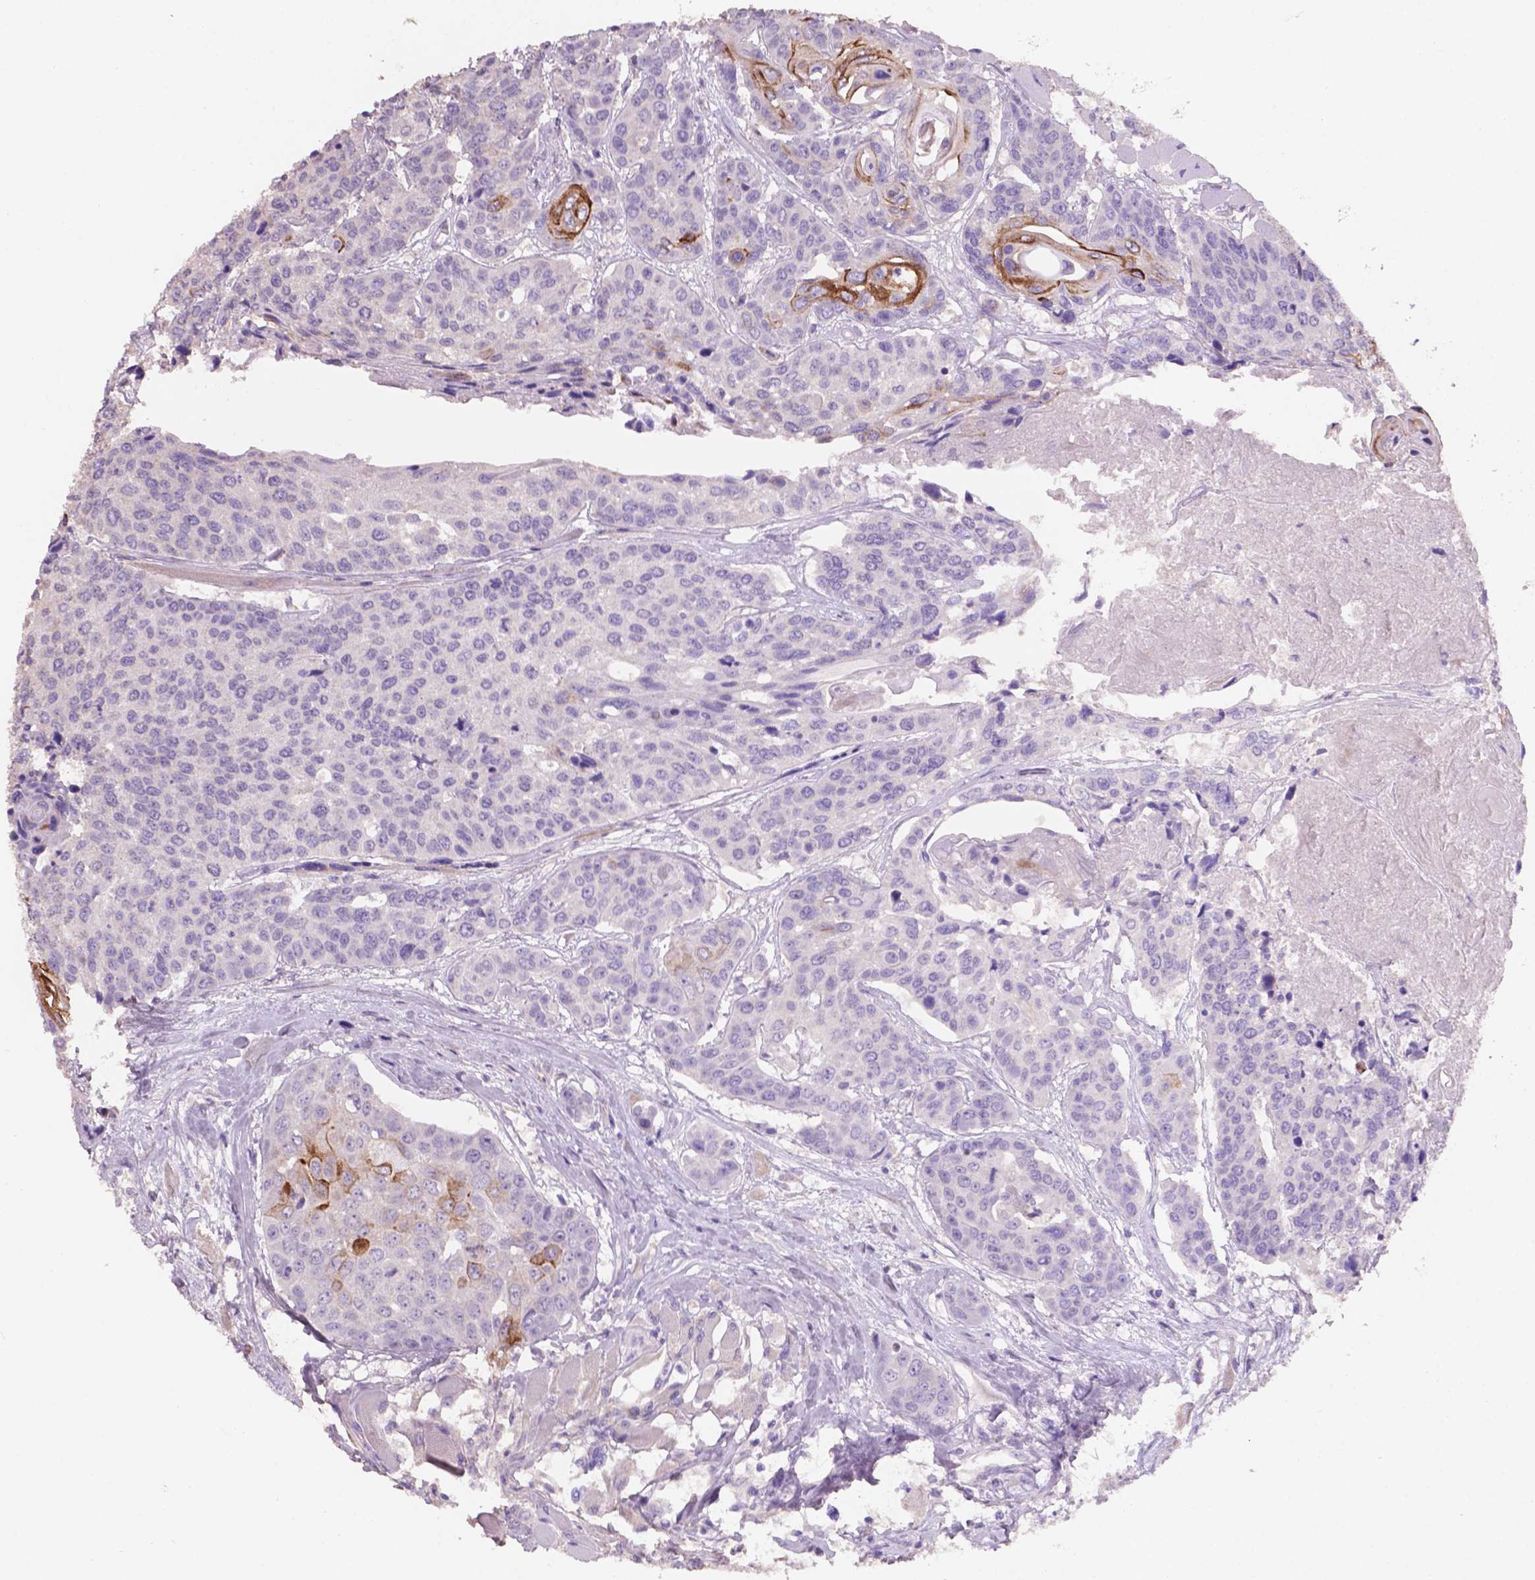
{"staining": {"intensity": "strong", "quantity": "<25%", "location": "cytoplasmic/membranous"}, "tissue": "head and neck cancer", "cell_type": "Tumor cells", "image_type": "cancer", "snomed": [{"axis": "morphology", "description": "Squamous cell carcinoma, NOS"}, {"axis": "topography", "description": "Oral tissue"}, {"axis": "topography", "description": "Head-Neck"}], "caption": "Strong cytoplasmic/membranous positivity is identified in approximately <25% of tumor cells in head and neck cancer. Immunohistochemistry stains the protein of interest in brown and the nuclei are stained blue.", "gene": "SBSN", "patient": {"sex": "male", "age": 56}}